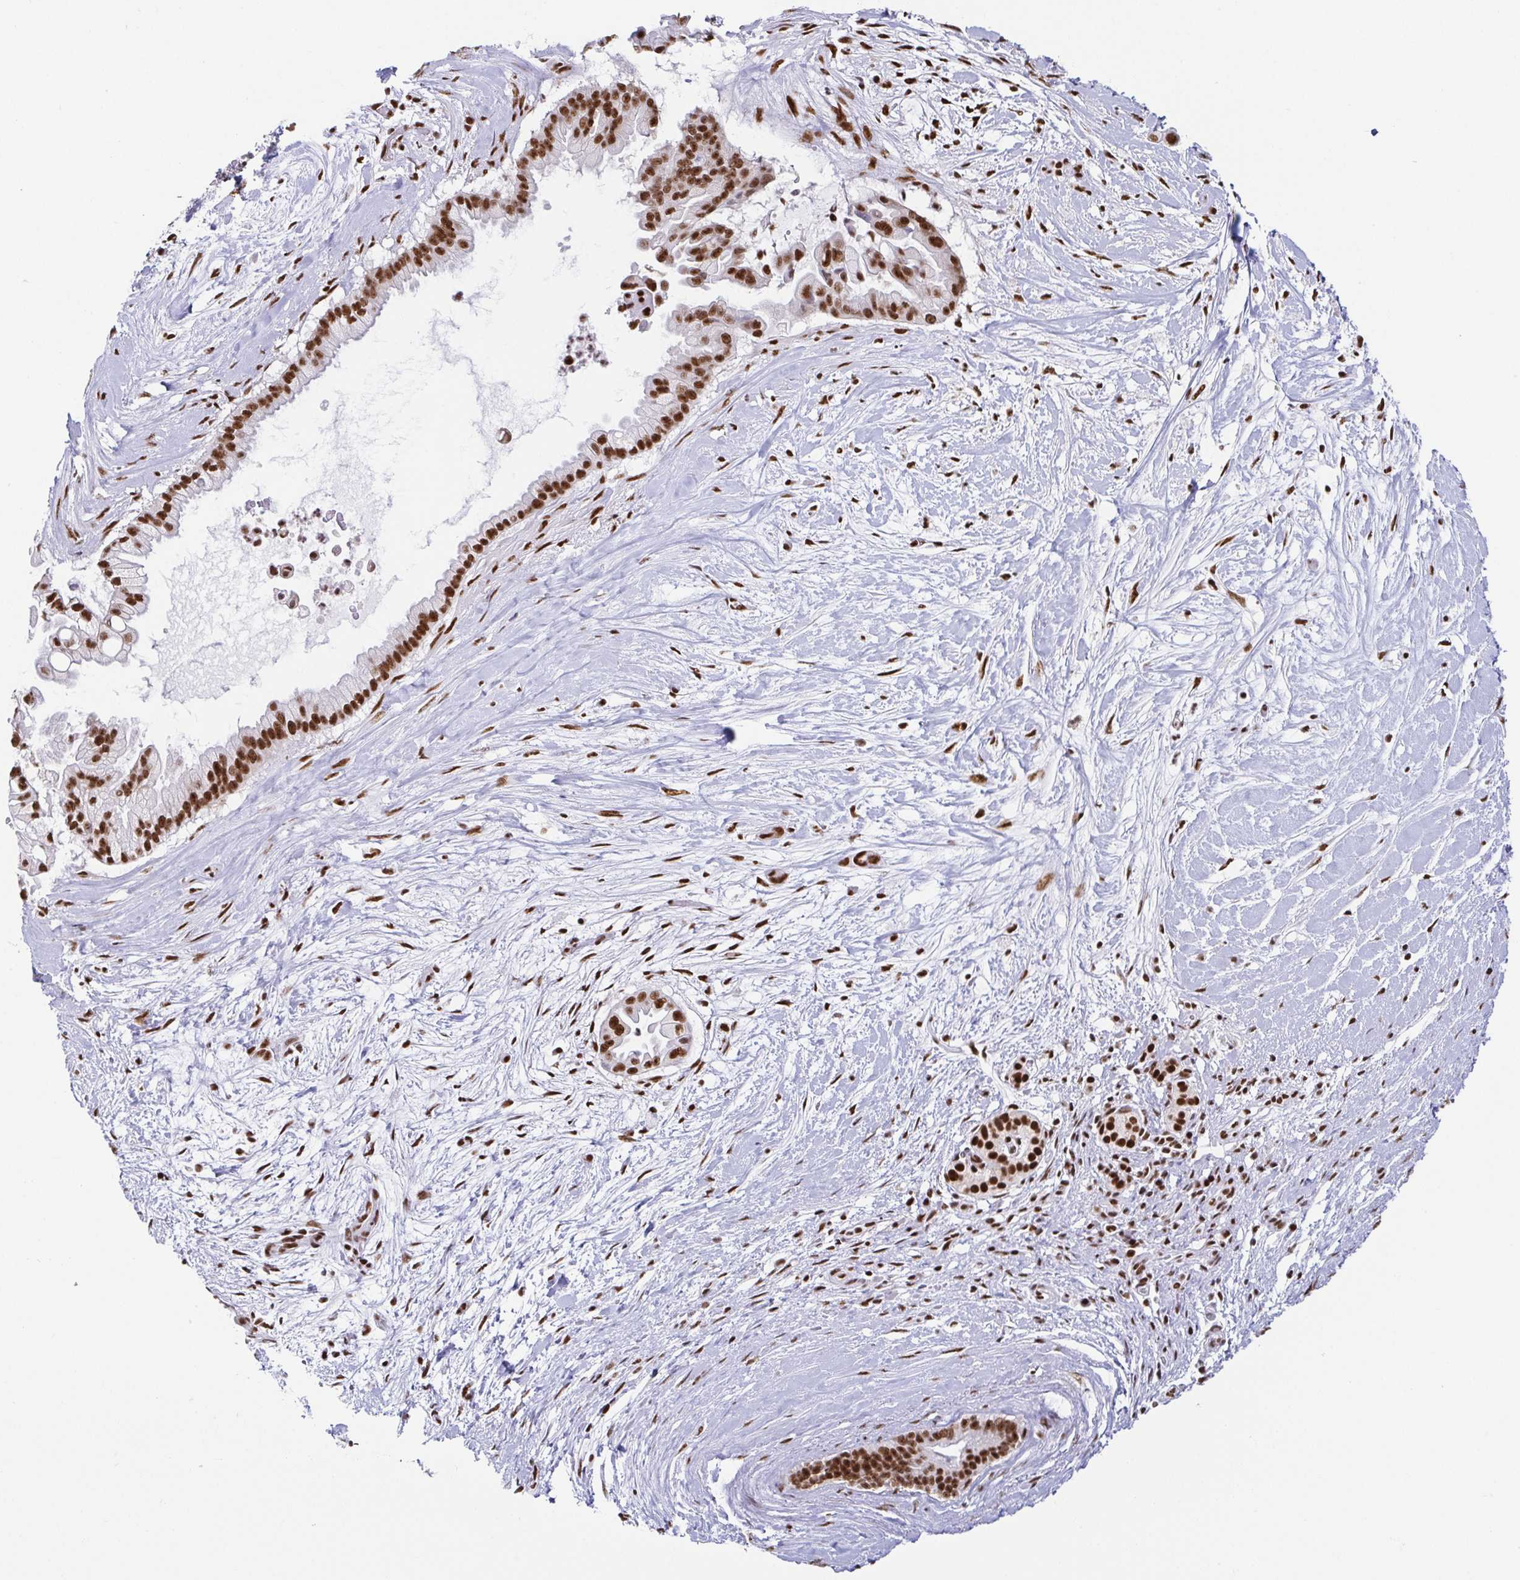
{"staining": {"intensity": "strong", "quantity": ">75%", "location": "nuclear"}, "tissue": "pancreatic cancer", "cell_type": "Tumor cells", "image_type": "cancer", "snomed": [{"axis": "morphology", "description": "Adenocarcinoma, NOS"}, {"axis": "topography", "description": "Pancreas"}], "caption": "Brown immunohistochemical staining in pancreatic cancer exhibits strong nuclear staining in about >75% of tumor cells.", "gene": "EWSR1", "patient": {"sex": "female", "age": 69}}